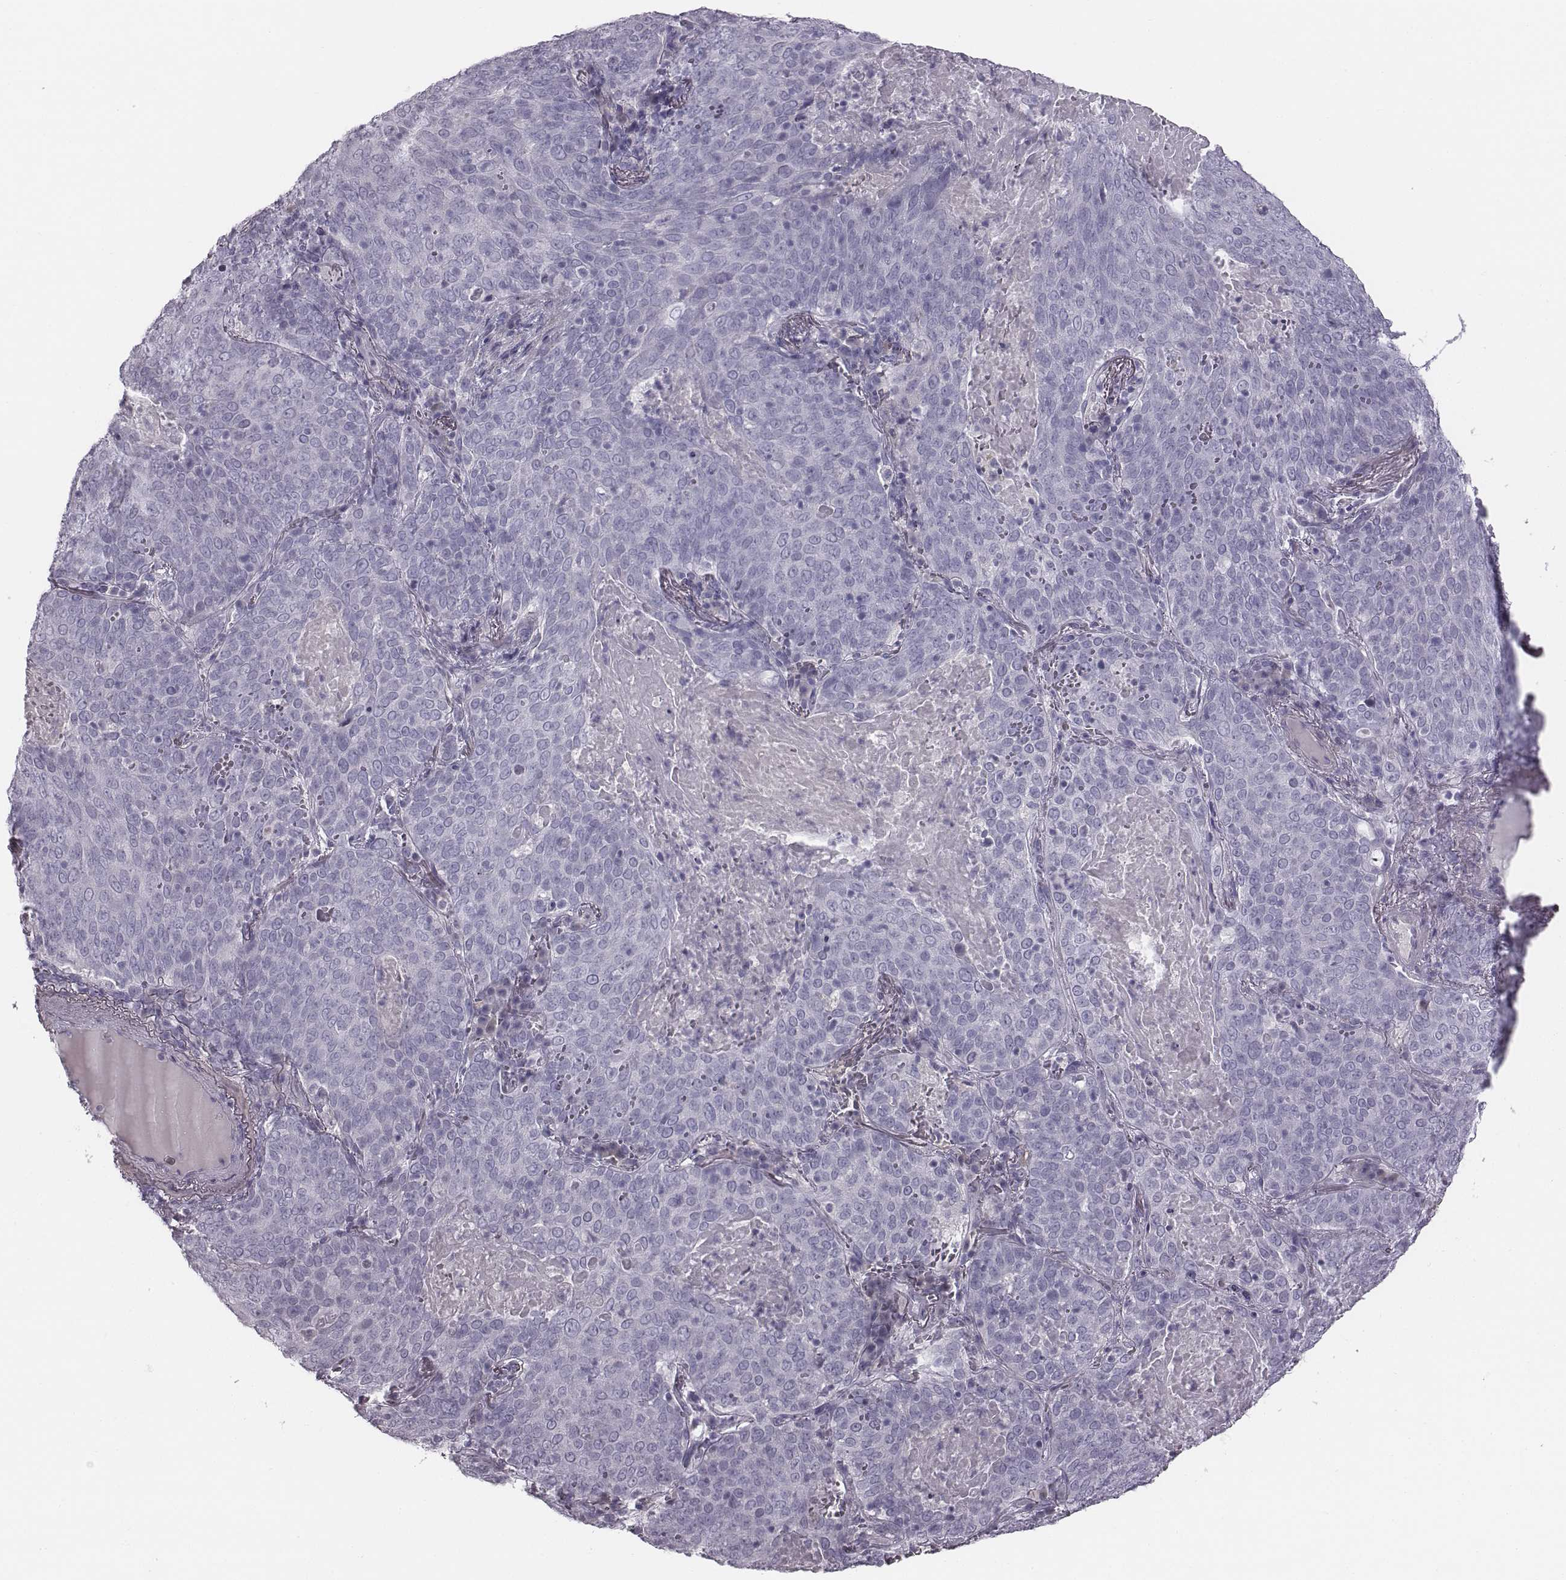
{"staining": {"intensity": "negative", "quantity": "none", "location": "none"}, "tissue": "lung cancer", "cell_type": "Tumor cells", "image_type": "cancer", "snomed": [{"axis": "morphology", "description": "Squamous cell carcinoma, NOS"}, {"axis": "topography", "description": "Lung"}], "caption": "A high-resolution histopathology image shows immunohistochemistry (IHC) staining of squamous cell carcinoma (lung), which demonstrates no significant staining in tumor cells.", "gene": "CRISP1", "patient": {"sex": "male", "age": 82}}